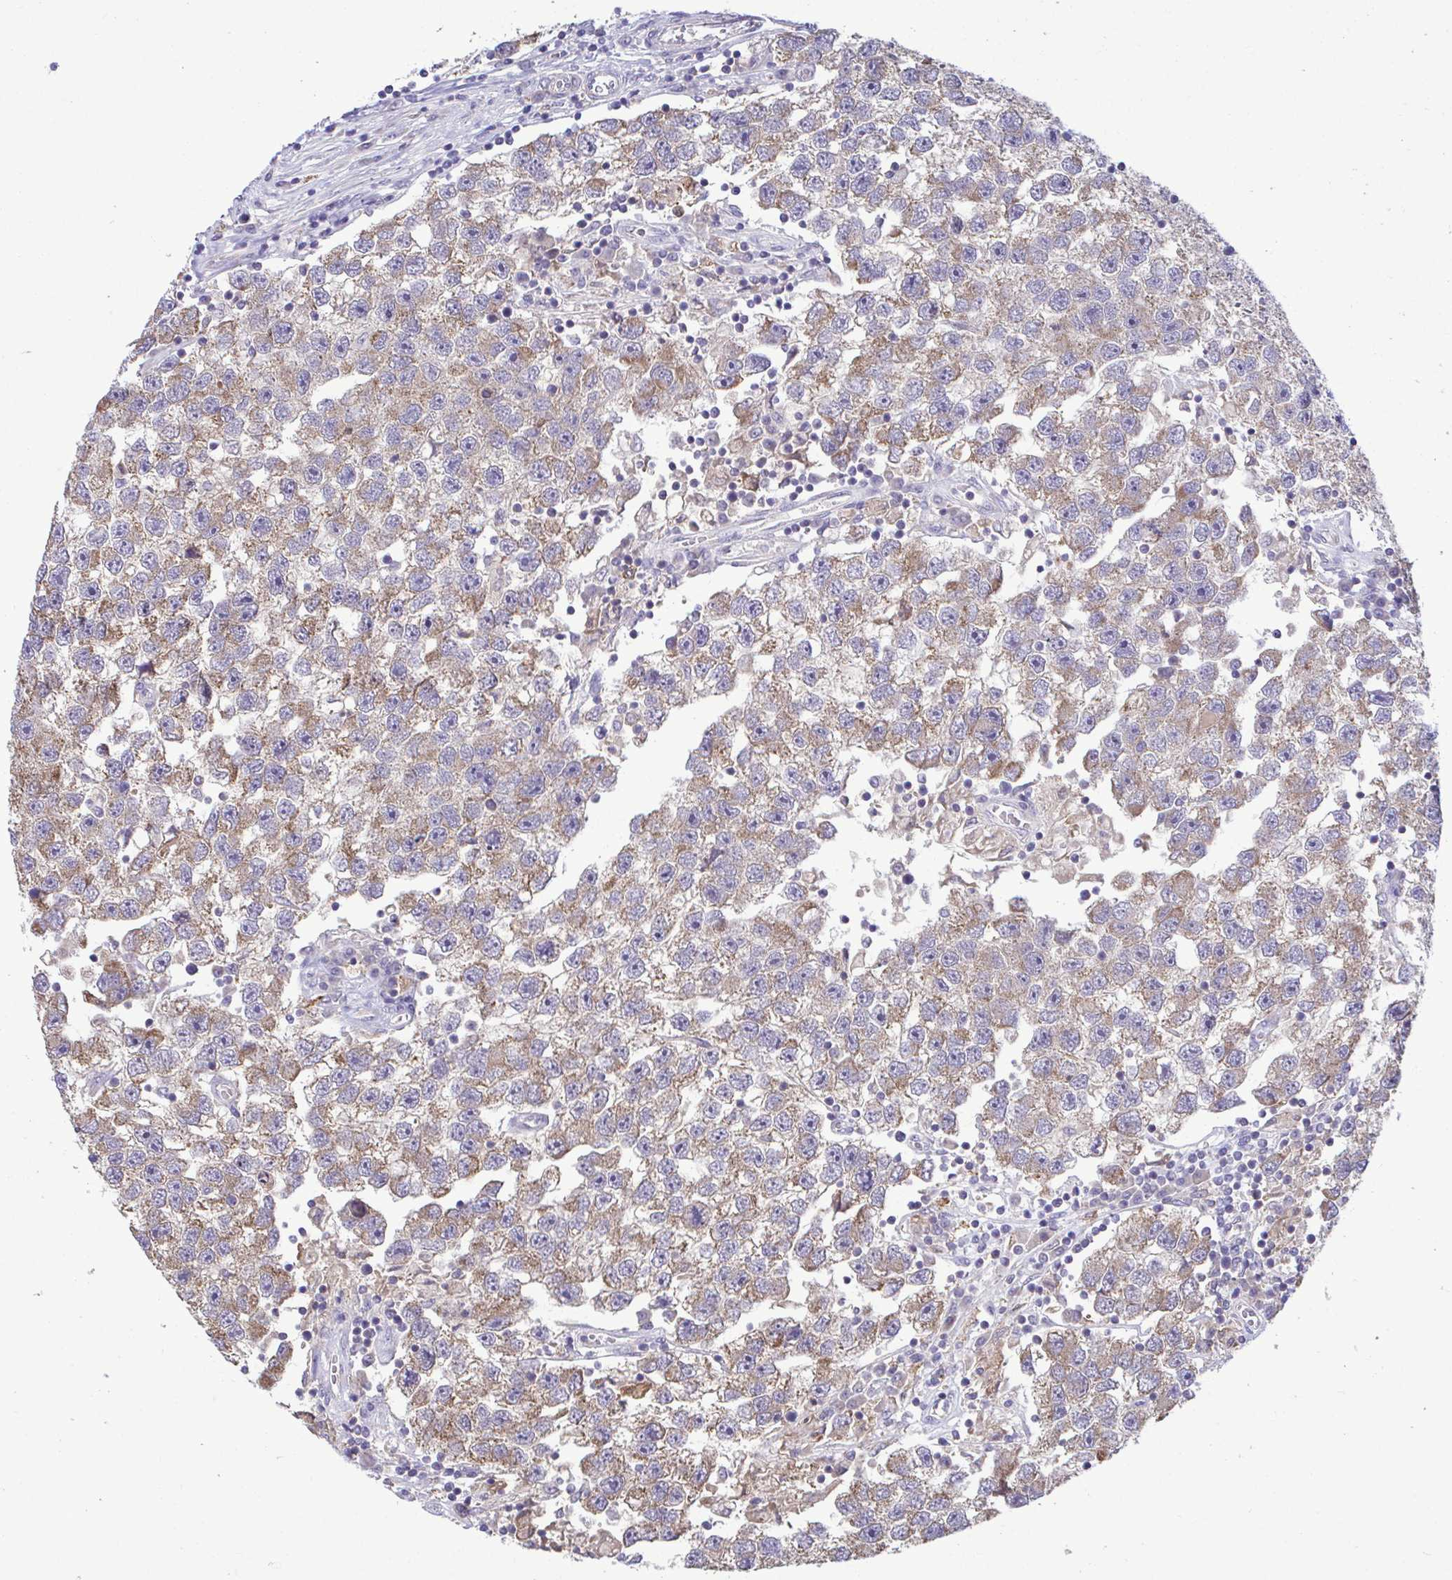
{"staining": {"intensity": "moderate", "quantity": "25%-75%", "location": "cytoplasmic/membranous"}, "tissue": "testis cancer", "cell_type": "Tumor cells", "image_type": "cancer", "snomed": [{"axis": "morphology", "description": "Seminoma, NOS"}, {"axis": "topography", "description": "Testis"}], "caption": "The immunohistochemical stain shows moderate cytoplasmic/membranous positivity in tumor cells of testis seminoma tissue.", "gene": "SARS2", "patient": {"sex": "male", "age": 26}}